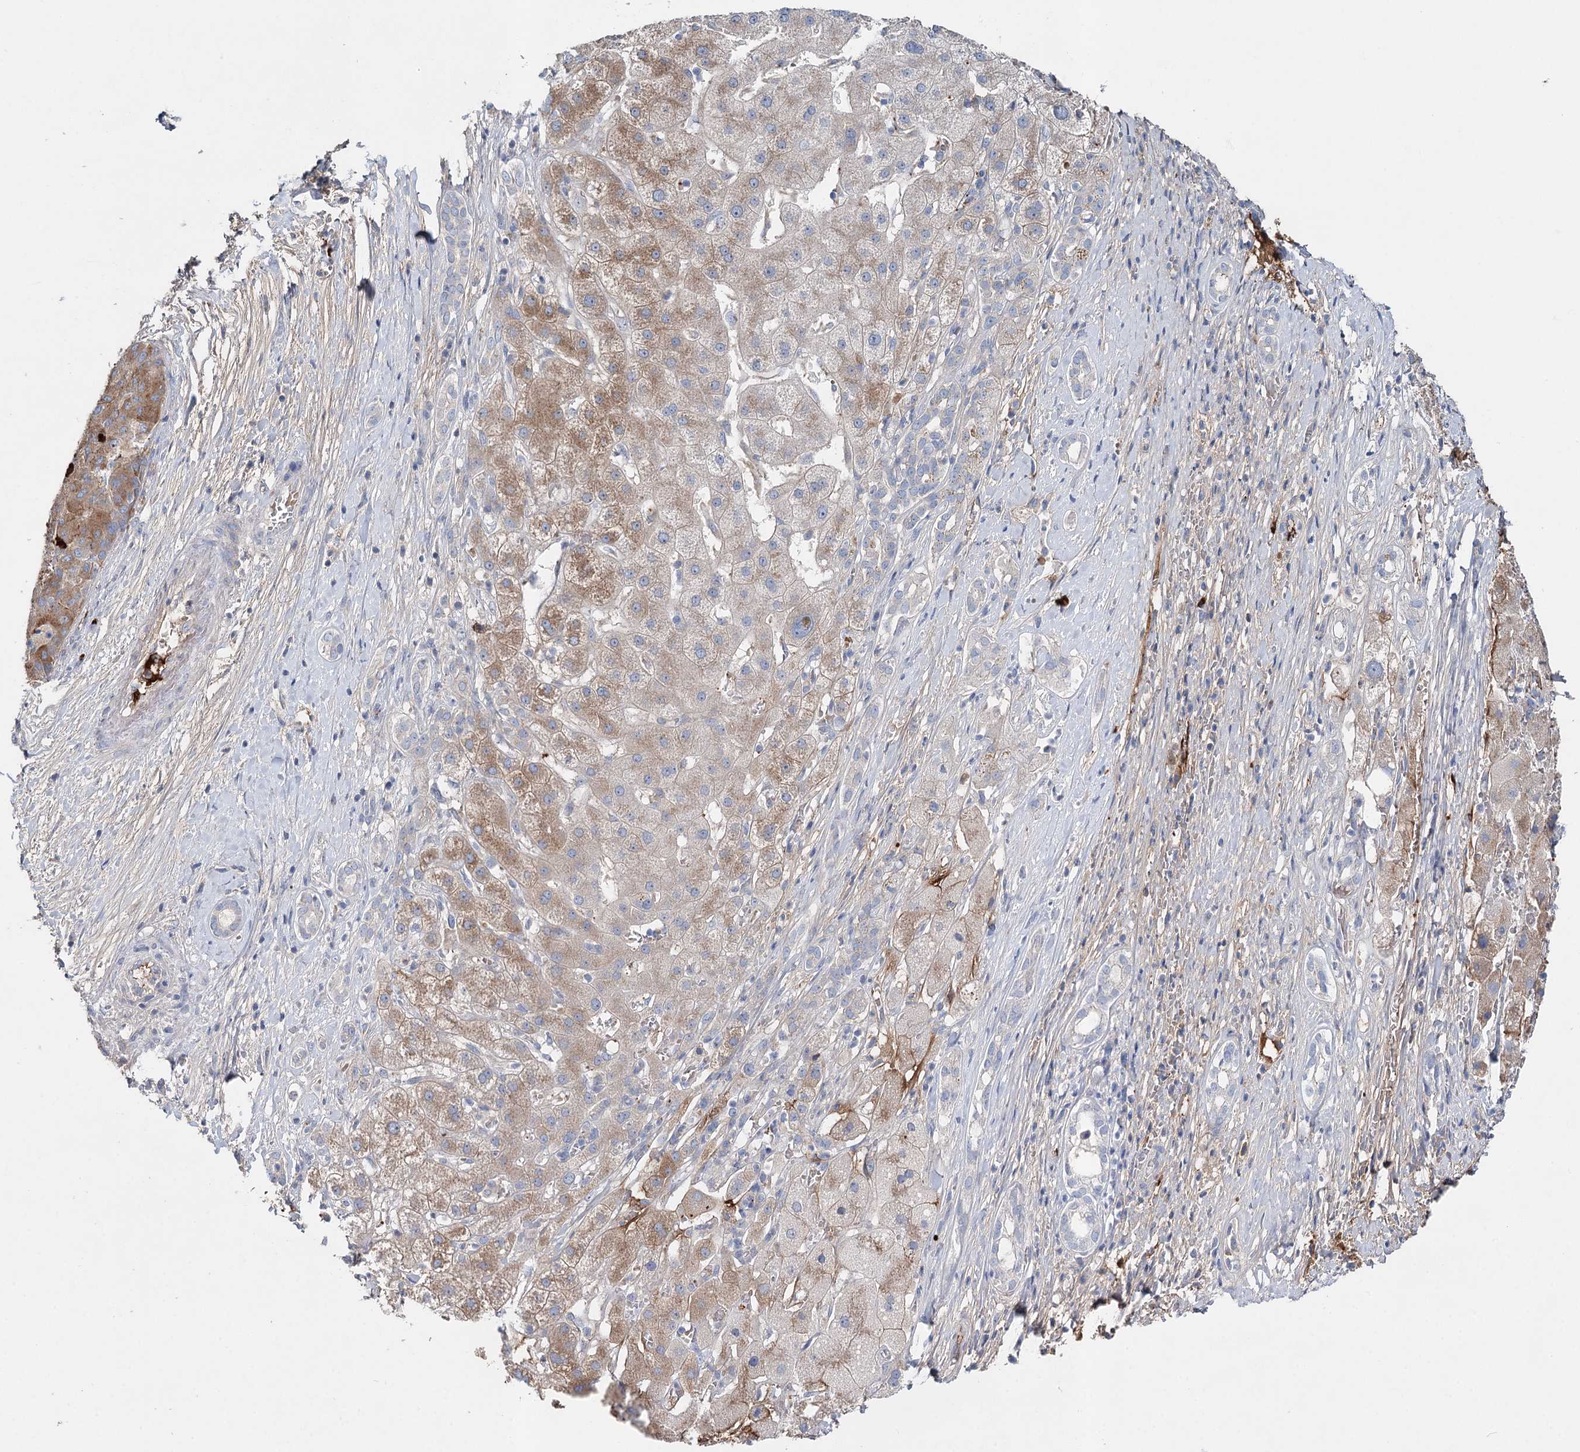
{"staining": {"intensity": "moderate", "quantity": "25%-75%", "location": "cytoplasmic/membranous"}, "tissue": "liver cancer", "cell_type": "Tumor cells", "image_type": "cancer", "snomed": [{"axis": "morphology", "description": "Carcinoma, Hepatocellular, NOS"}, {"axis": "topography", "description": "Liver"}], "caption": "Immunohistochemical staining of liver hepatocellular carcinoma shows medium levels of moderate cytoplasmic/membranous protein expression in approximately 25%-75% of tumor cells.", "gene": "ALKBH8", "patient": {"sex": "male", "age": 65}}